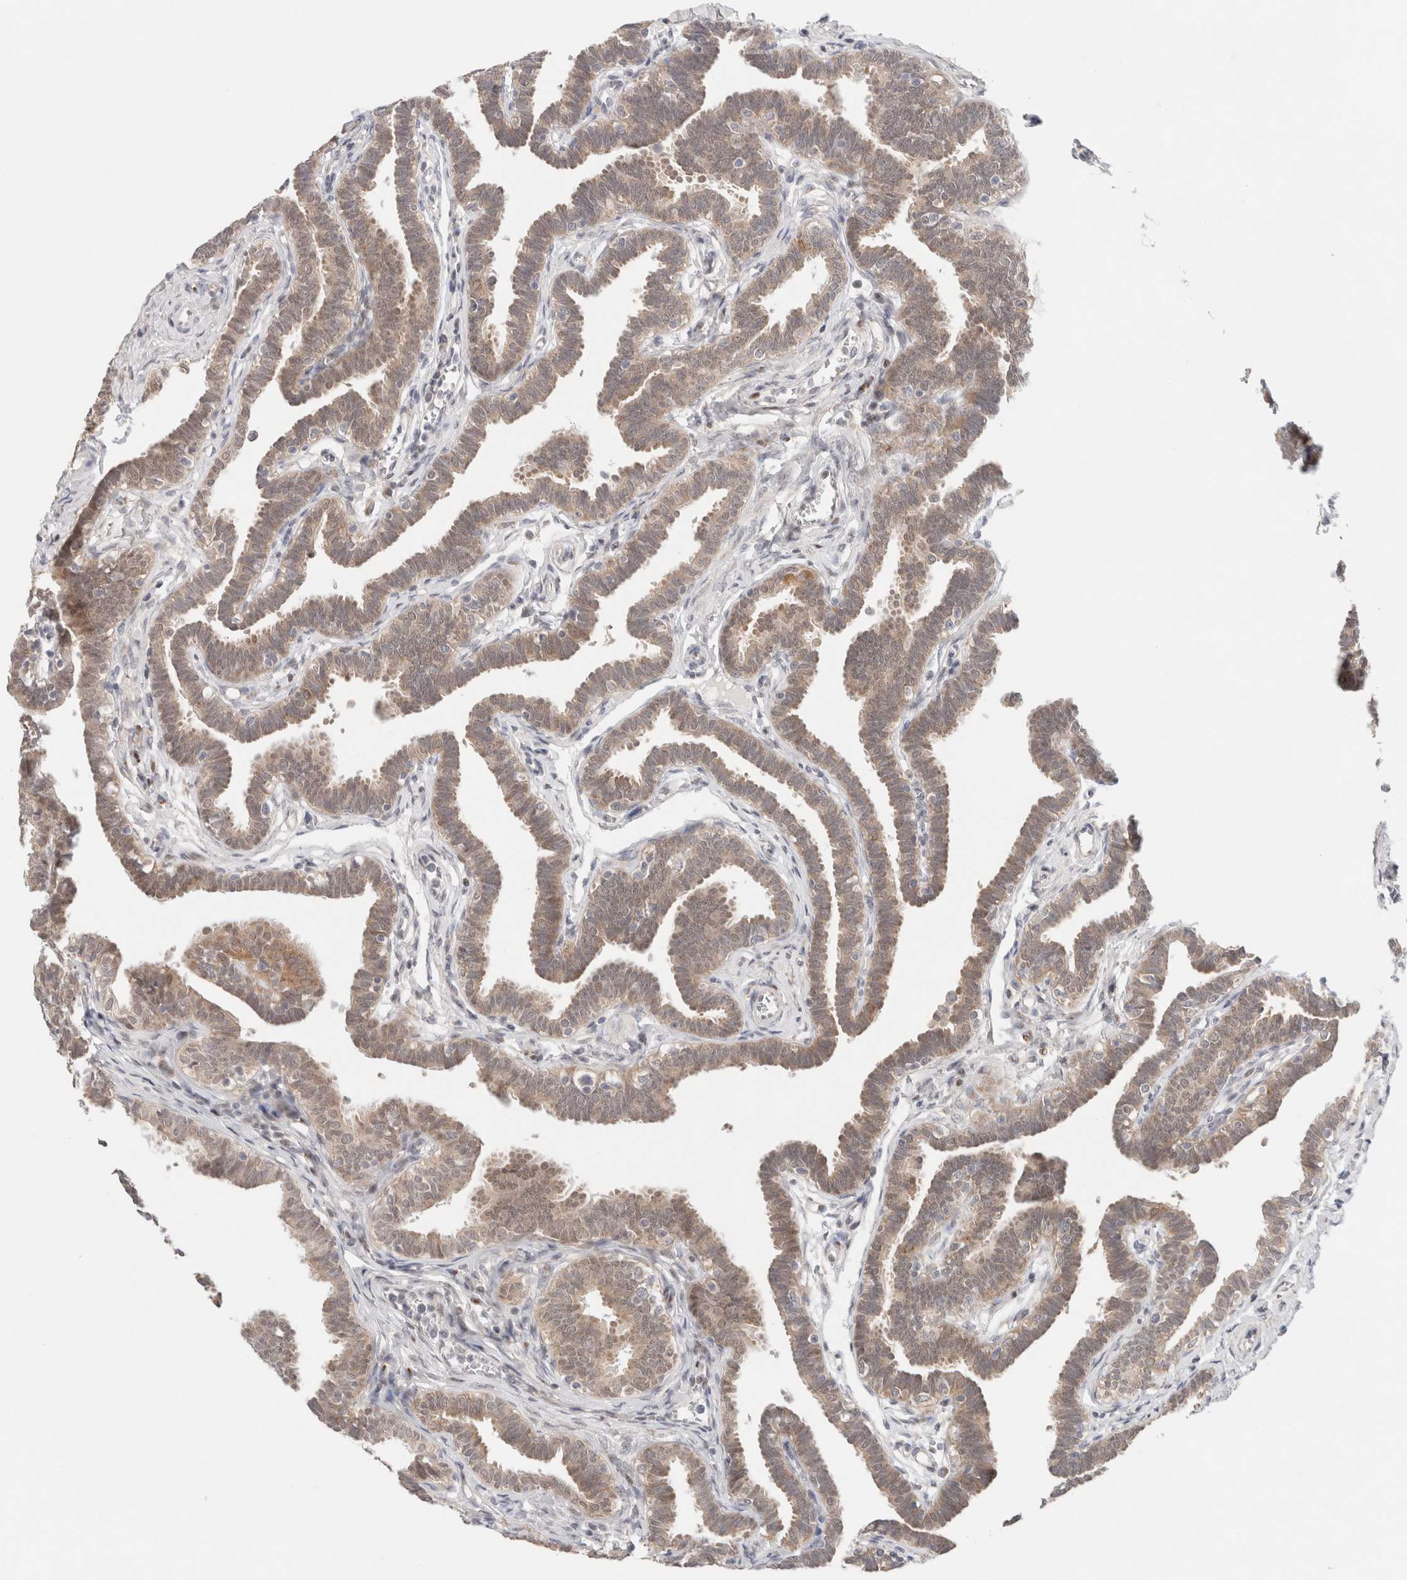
{"staining": {"intensity": "moderate", "quantity": ">75%", "location": "cytoplasmic/membranous"}, "tissue": "fallopian tube", "cell_type": "Glandular cells", "image_type": "normal", "snomed": [{"axis": "morphology", "description": "Normal tissue, NOS"}, {"axis": "topography", "description": "Fallopian tube"}, {"axis": "topography", "description": "Ovary"}], "caption": "IHC photomicrograph of unremarkable fallopian tube: human fallopian tube stained using IHC exhibits medium levels of moderate protein expression localized specifically in the cytoplasmic/membranous of glandular cells, appearing as a cytoplasmic/membranous brown color.", "gene": "ERI3", "patient": {"sex": "female", "age": 23}}